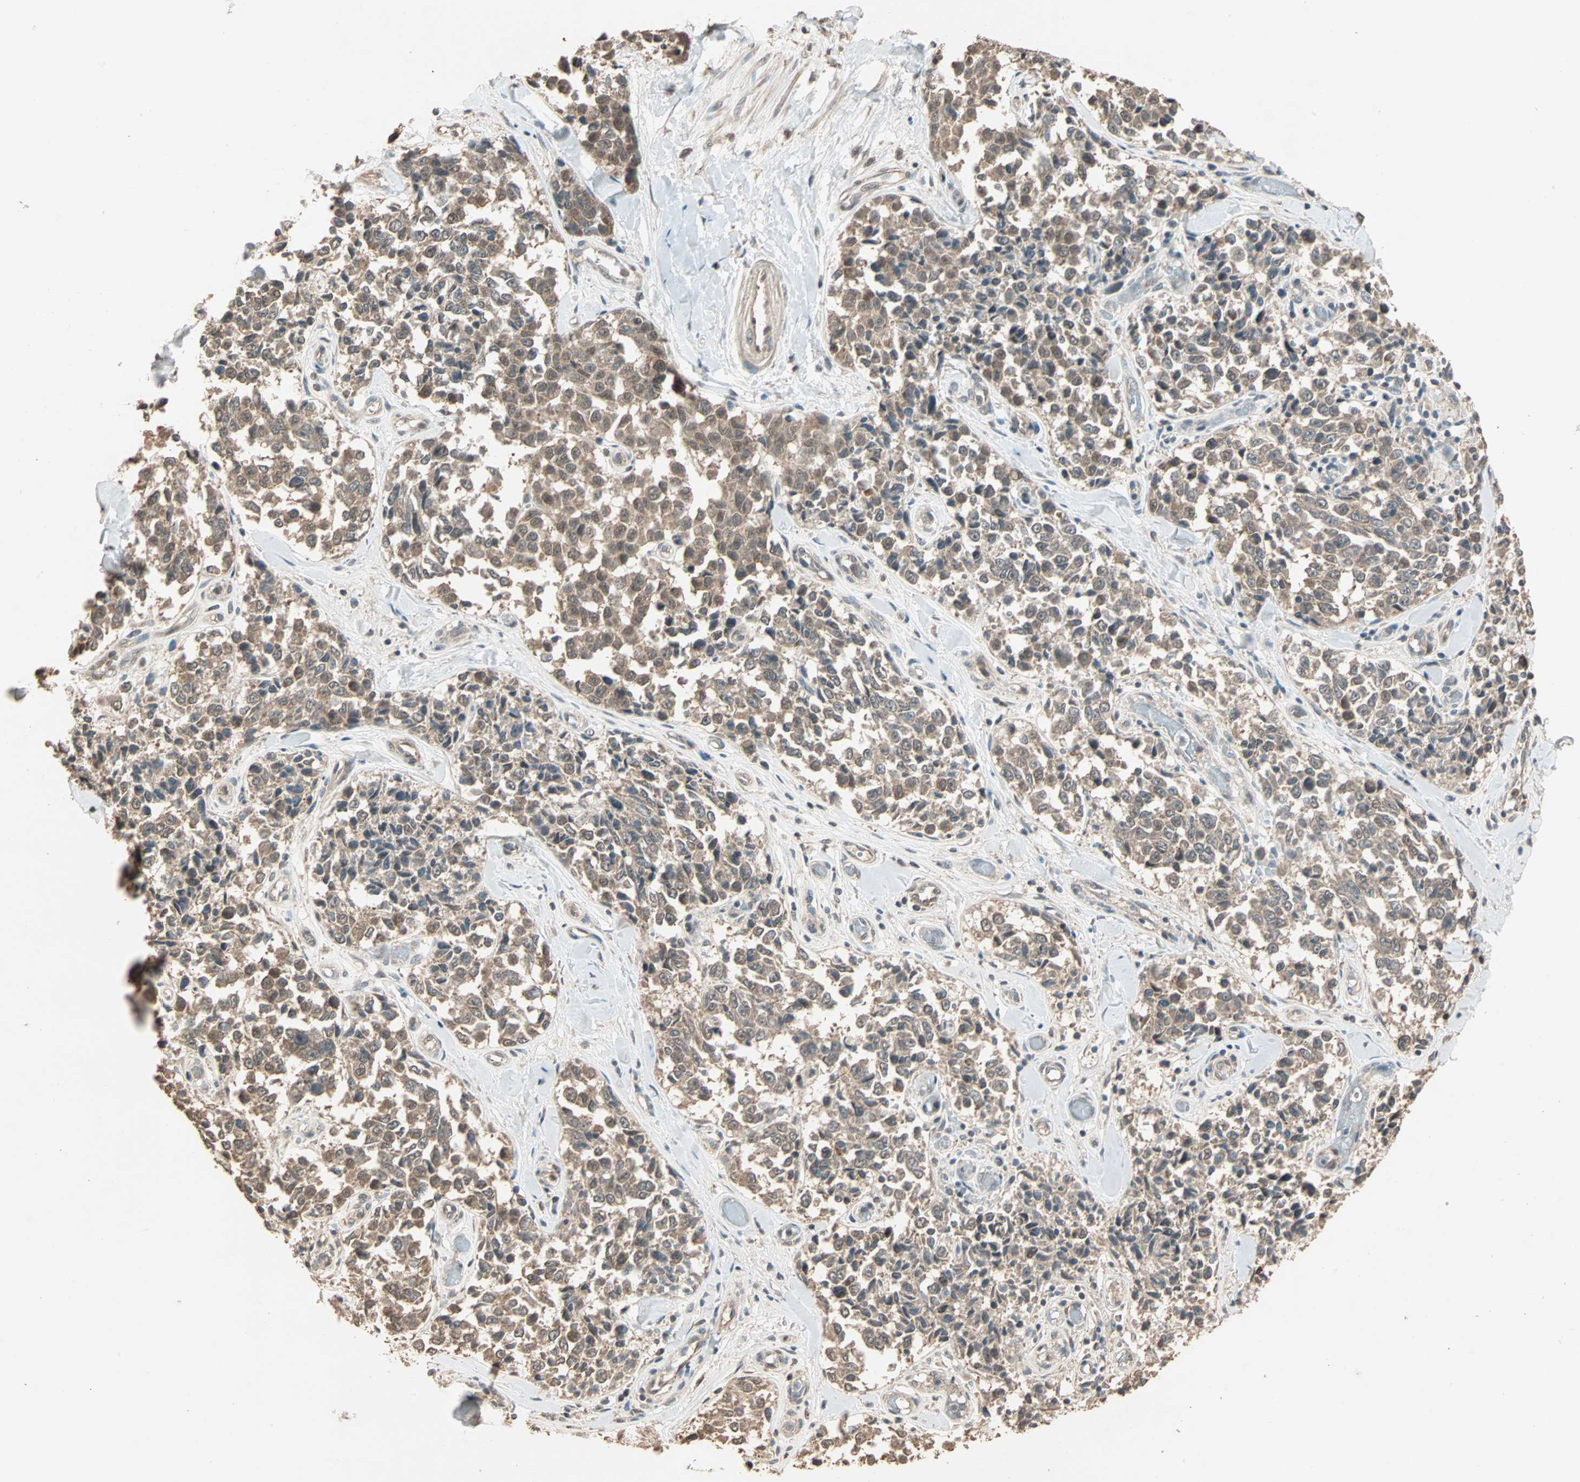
{"staining": {"intensity": "moderate", "quantity": "25%-75%", "location": "cytoplasmic/membranous,nuclear"}, "tissue": "melanoma", "cell_type": "Tumor cells", "image_type": "cancer", "snomed": [{"axis": "morphology", "description": "Malignant melanoma, NOS"}, {"axis": "topography", "description": "Skin"}], "caption": "Immunohistochemical staining of human malignant melanoma displays medium levels of moderate cytoplasmic/membranous and nuclear positivity in about 25%-75% of tumor cells.", "gene": "ZBTB33", "patient": {"sex": "female", "age": 64}}